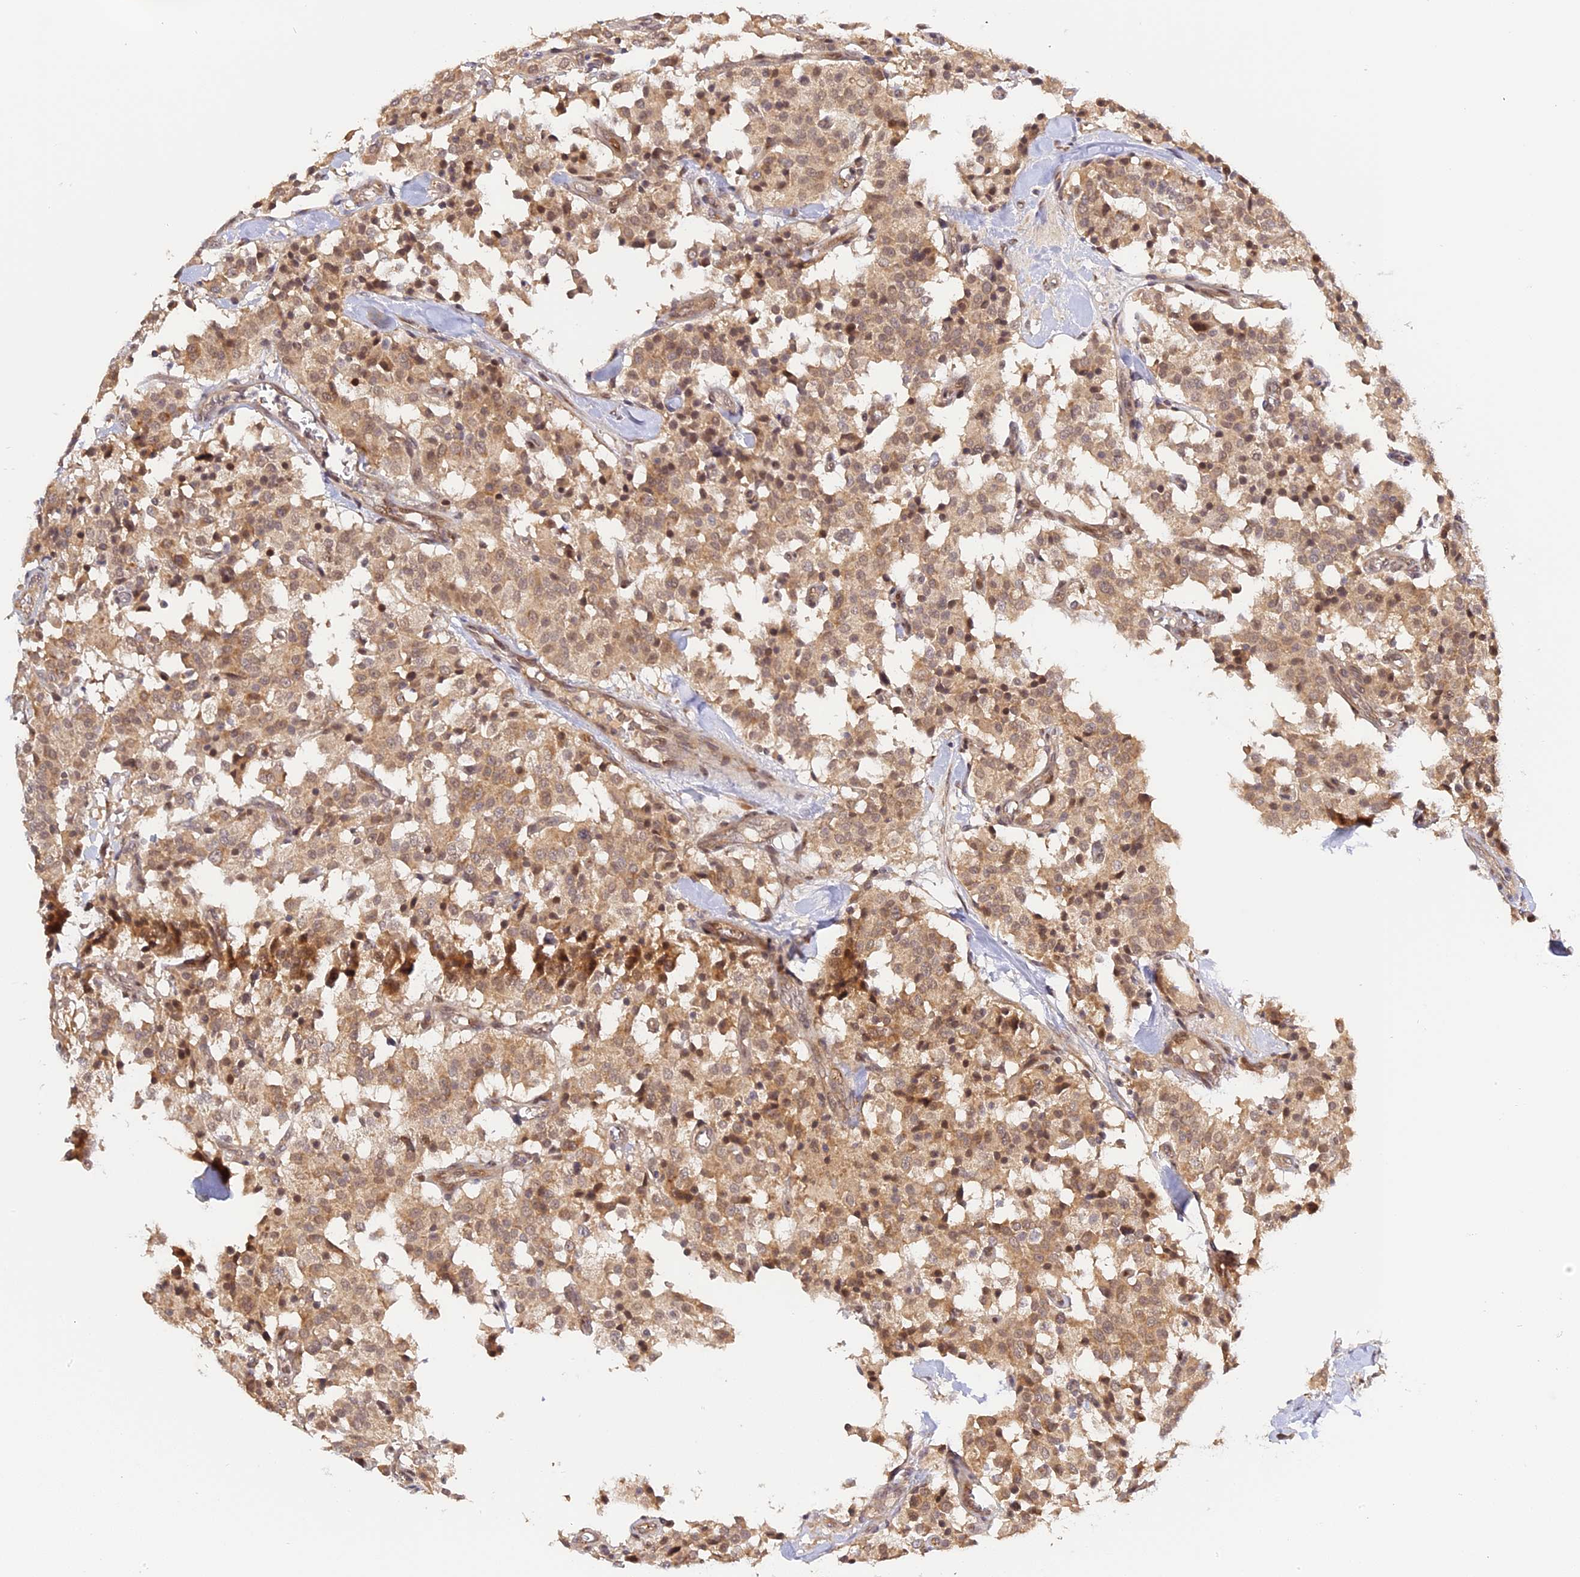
{"staining": {"intensity": "moderate", "quantity": ">75%", "location": "cytoplasmic/membranous"}, "tissue": "carcinoid", "cell_type": "Tumor cells", "image_type": "cancer", "snomed": [{"axis": "morphology", "description": "Carcinoid, malignant, NOS"}, {"axis": "topography", "description": "Lung"}], "caption": "Tumor cells exhibit medium levels of moderate cytoplasmic/membranous staining in approximately >75% of cells in human carcinoid. (IHC, brightfield microscopy, high magnification).", "gene": "IMPACT", "patient": {"sex": "male", "age": 30}}